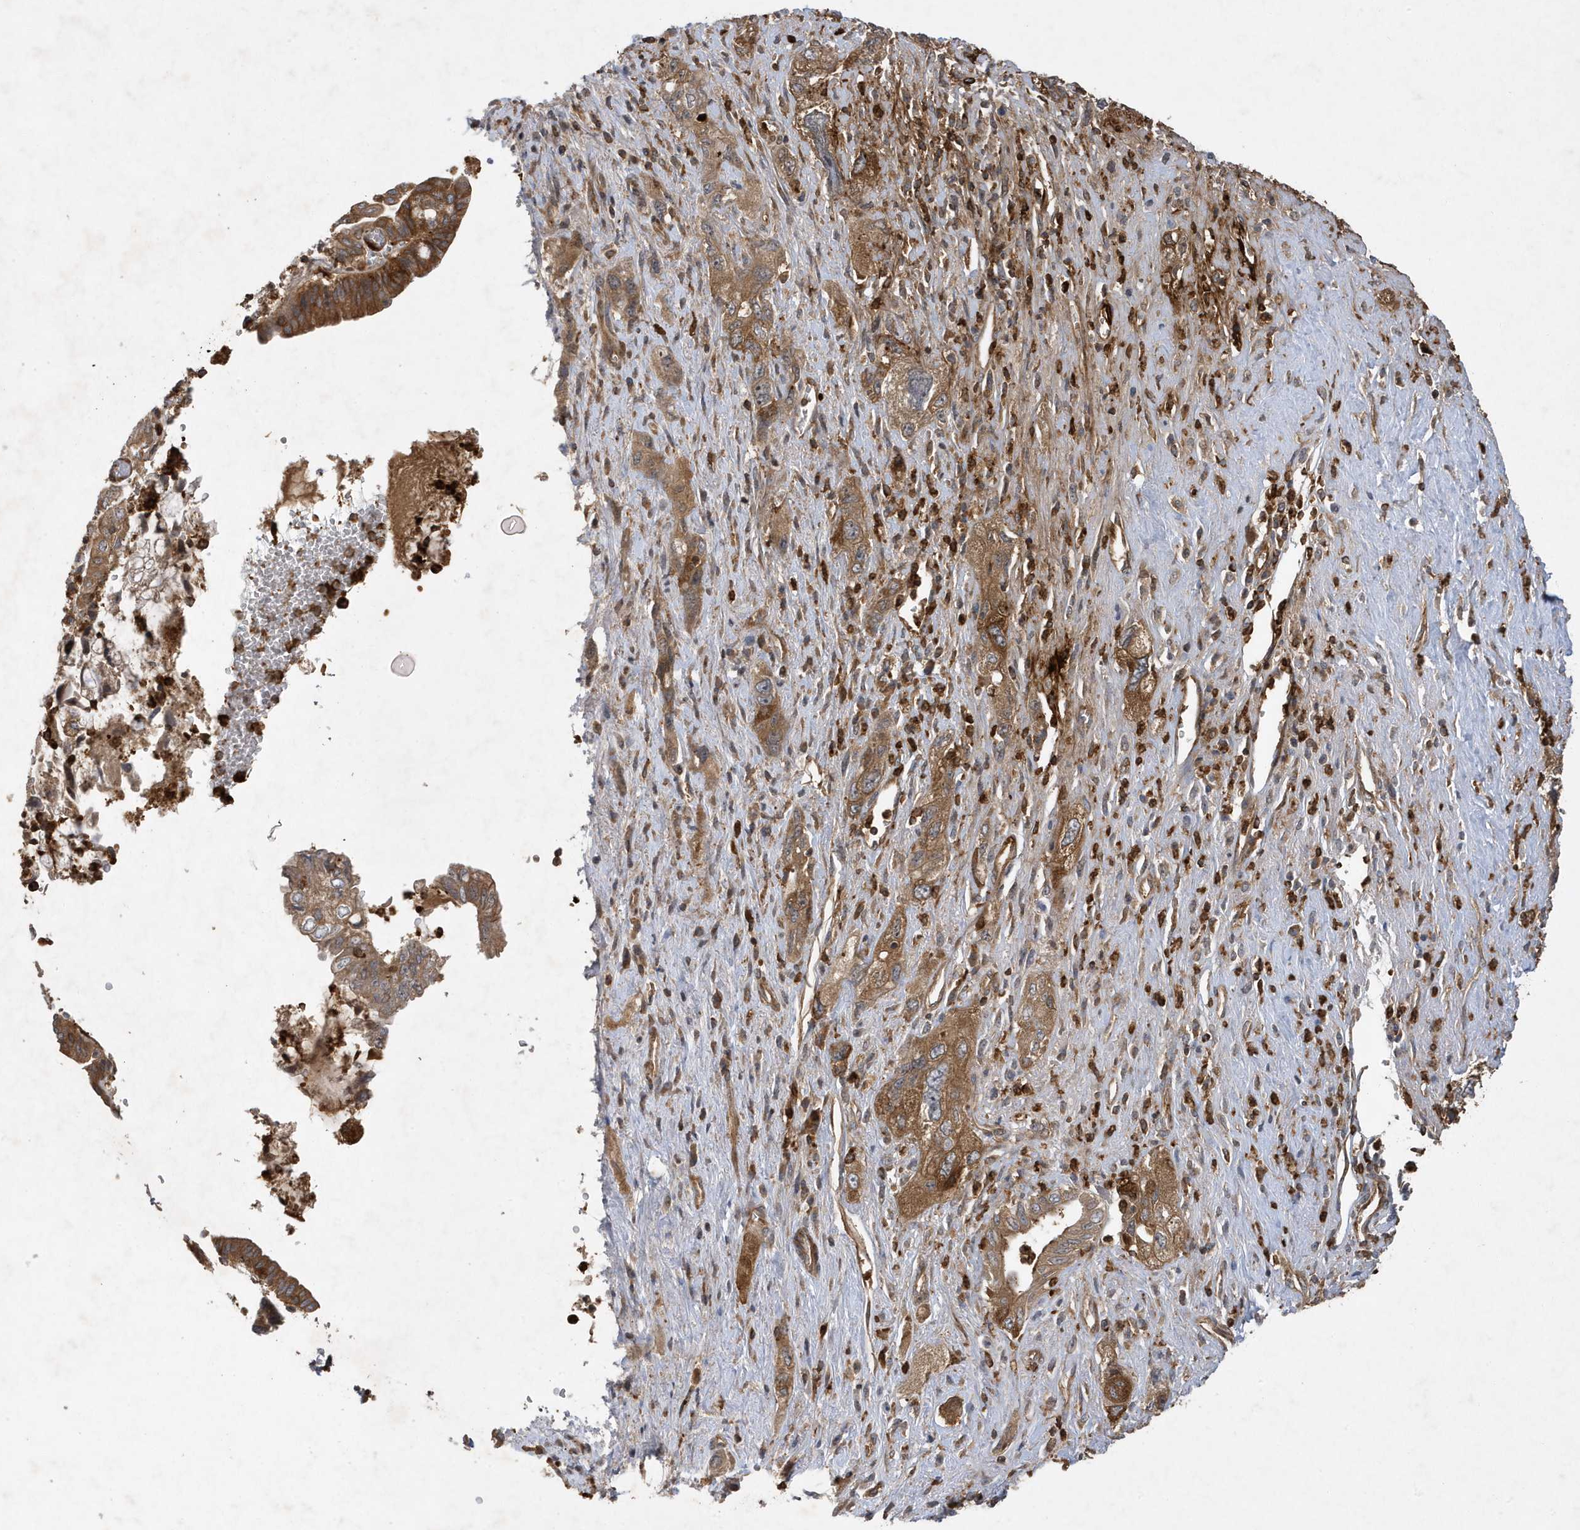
{"staining": {"intensity": "moderate", "quantity": ">75%", "location": "cytoplasmic/membranous"}, "tissue": "pancreatic cancer", "cell_type": "Tumor cells", "image_type": "cancer", "snomed": [{"axis": "morphology", "description": "Adenocarcinoma, NOS"}, {"axis": "topography", "description": "Pancreas"}], "caption": "Approximately >75% of tumor cells in human adenocarcinoma (pancreatic) reveal moderate cytoplasmic/membranous protein positivity as visualized by brown immunohistochemical staining.", "gene": "LAPTM4A", "patient": {"sex": "female", "age": 73}}